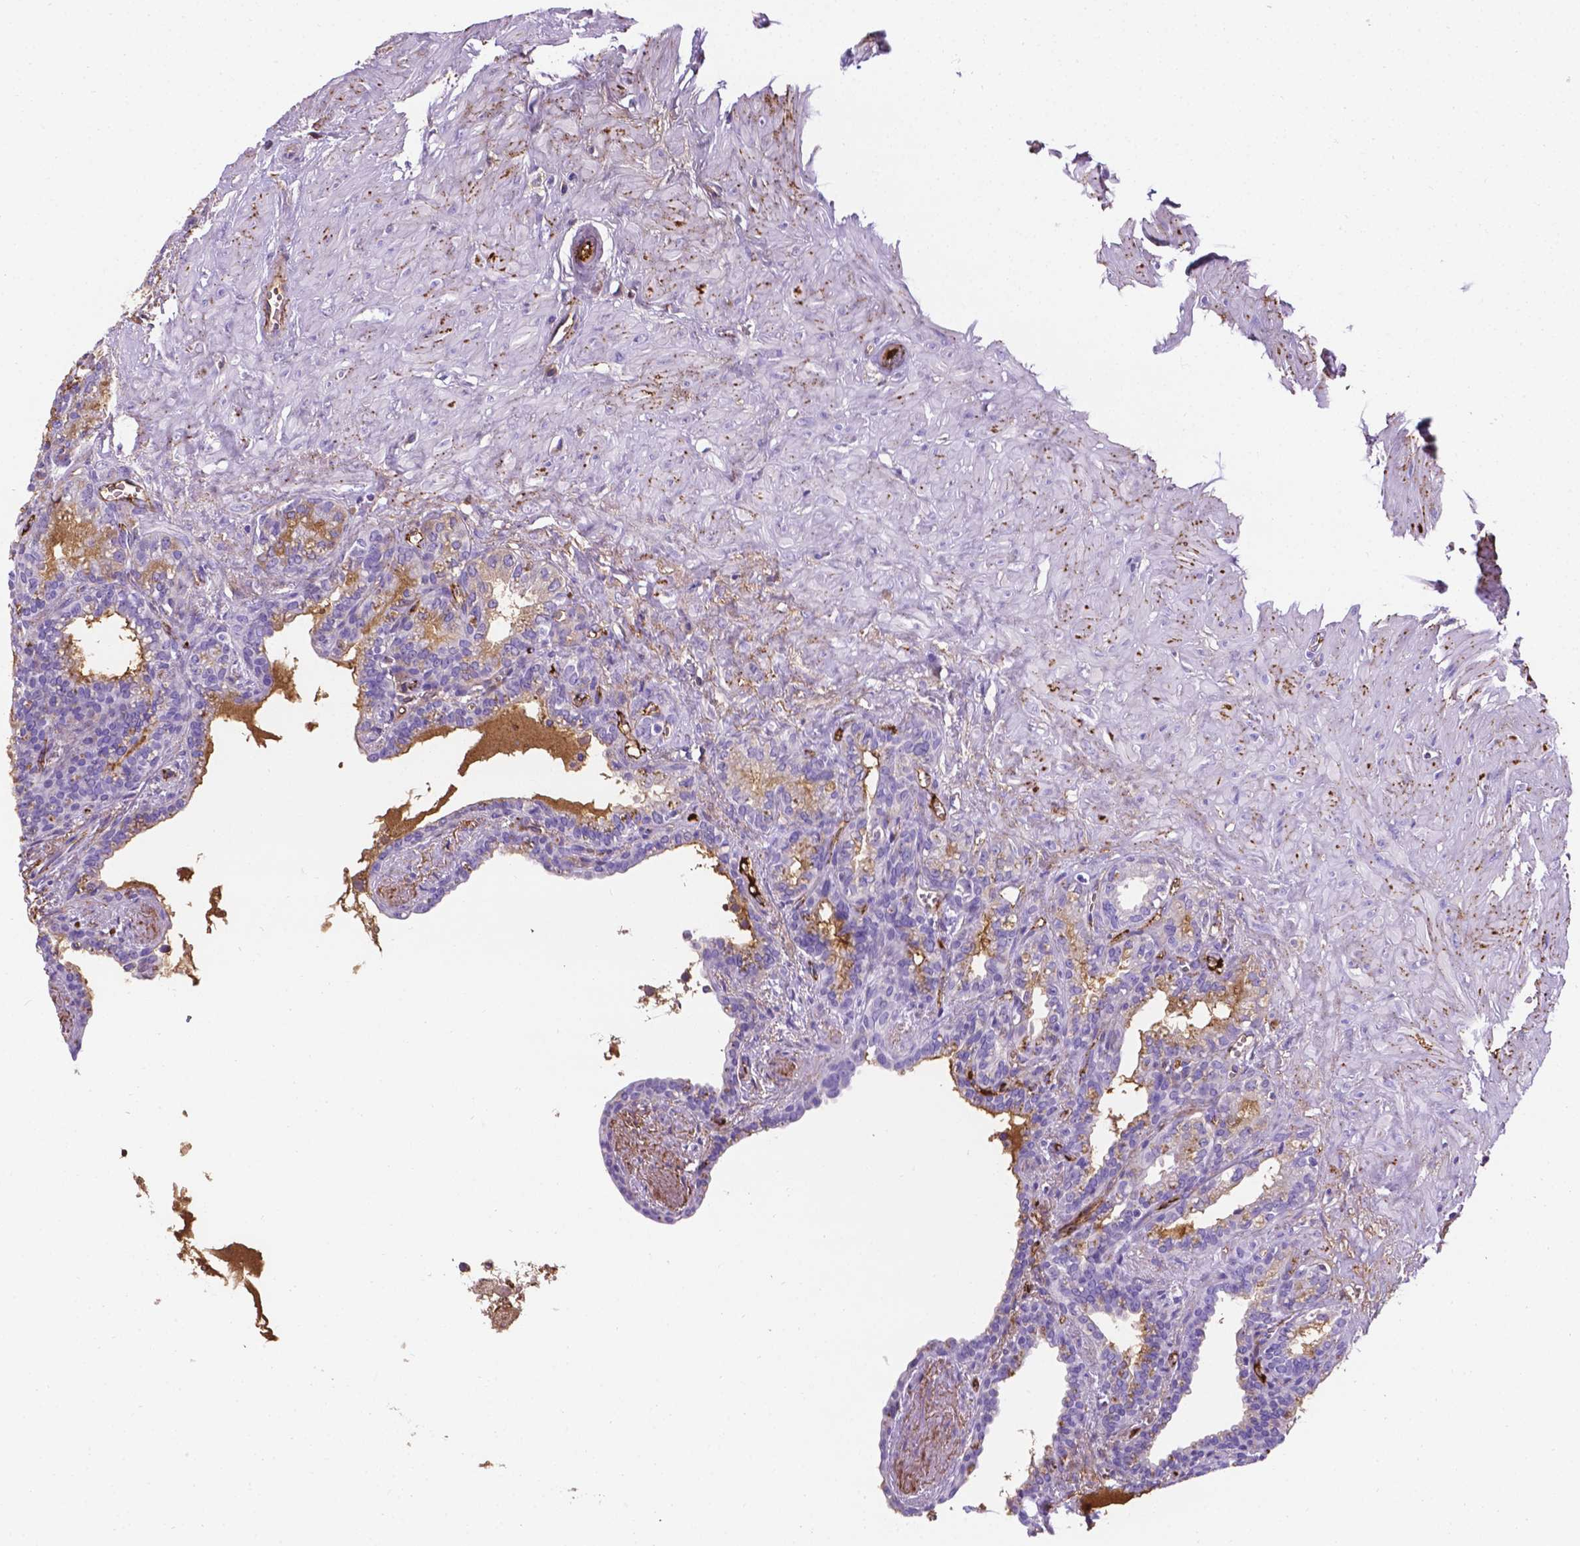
{"staining": {"intensity": "negative", "quantity": "none", "location": "none"}, "tissue": "seminal vesicle", "cell_type": "Glandular cells", "image_type": "normal", "snomed": [{"axis": "morphology", "description": "Normal tissue, NOS"}, {"axis": "morphology", "description": "Urothelial carcinoma, NOS"}, {"axis": "topography", "description": "Urinary bladder"}, {"axis": "topography", "description": "Seminal veicle"}], "caption": "Seminal vesicle stained for a protein using immunohistochemistry reveals no staining glandular cells.", "gene": "APOE", "patient": {"sex": "male", "age": 76}}